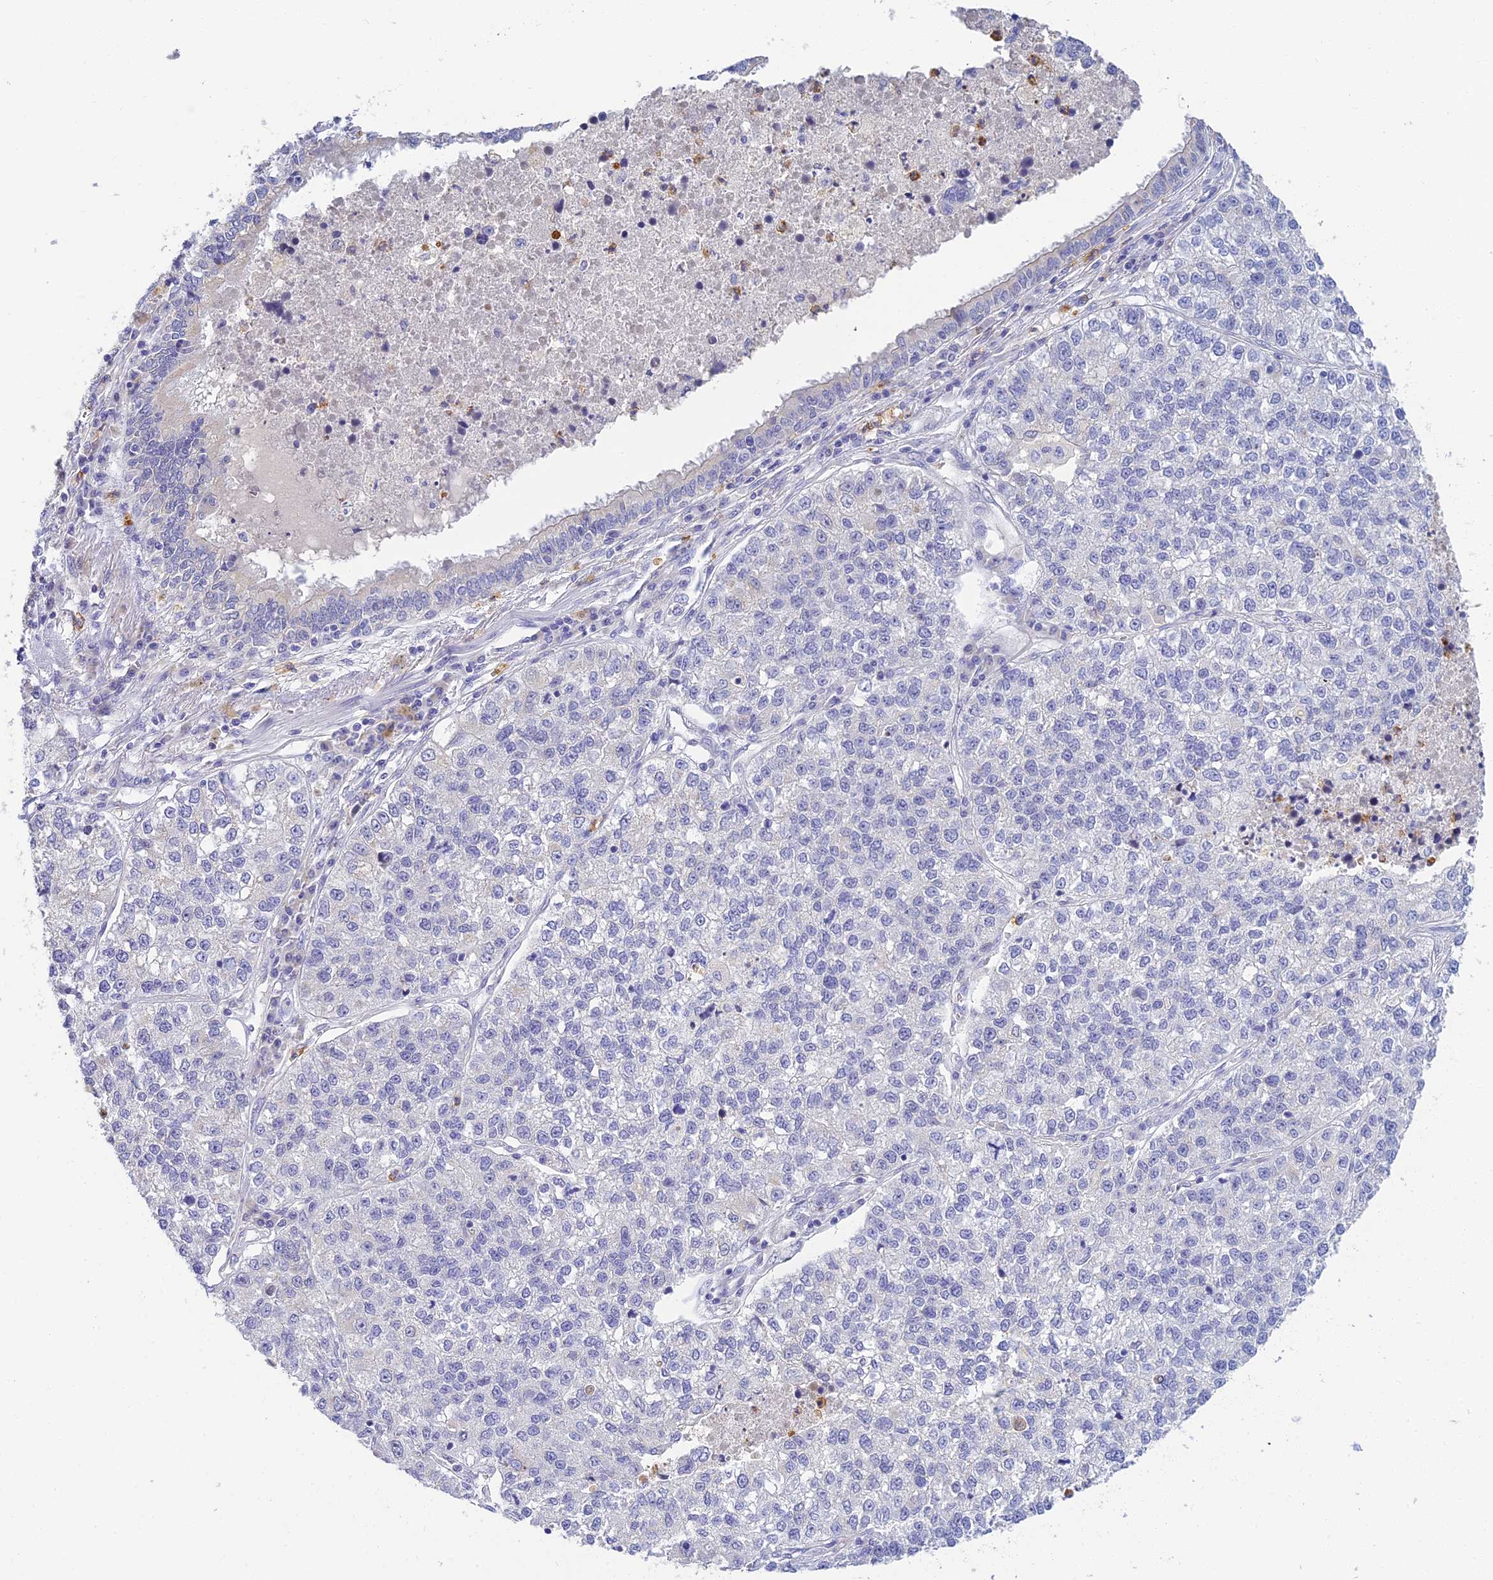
{"staining": {"intensity": "negative", "quantity": "none", "location": "none"}, "tissue": "lung cancer", "cell_type": "Tumor cells", "image_type": "cancer", "snomed": [{"axis": "morphology", "description": "Adenocarcinoma, NOS"}, {"axis": "topography", "description": "Lung"}], "caption": "Lung cancer (adenocarcinoma) was stained to show a protein in brown. There is no significant positivity in tumor cells. (Immunohistochemistry (ihc), brightfield microscopy, high magnification).", "gene": "INTS13", "patient": {"sex": "male", "age": 49}}